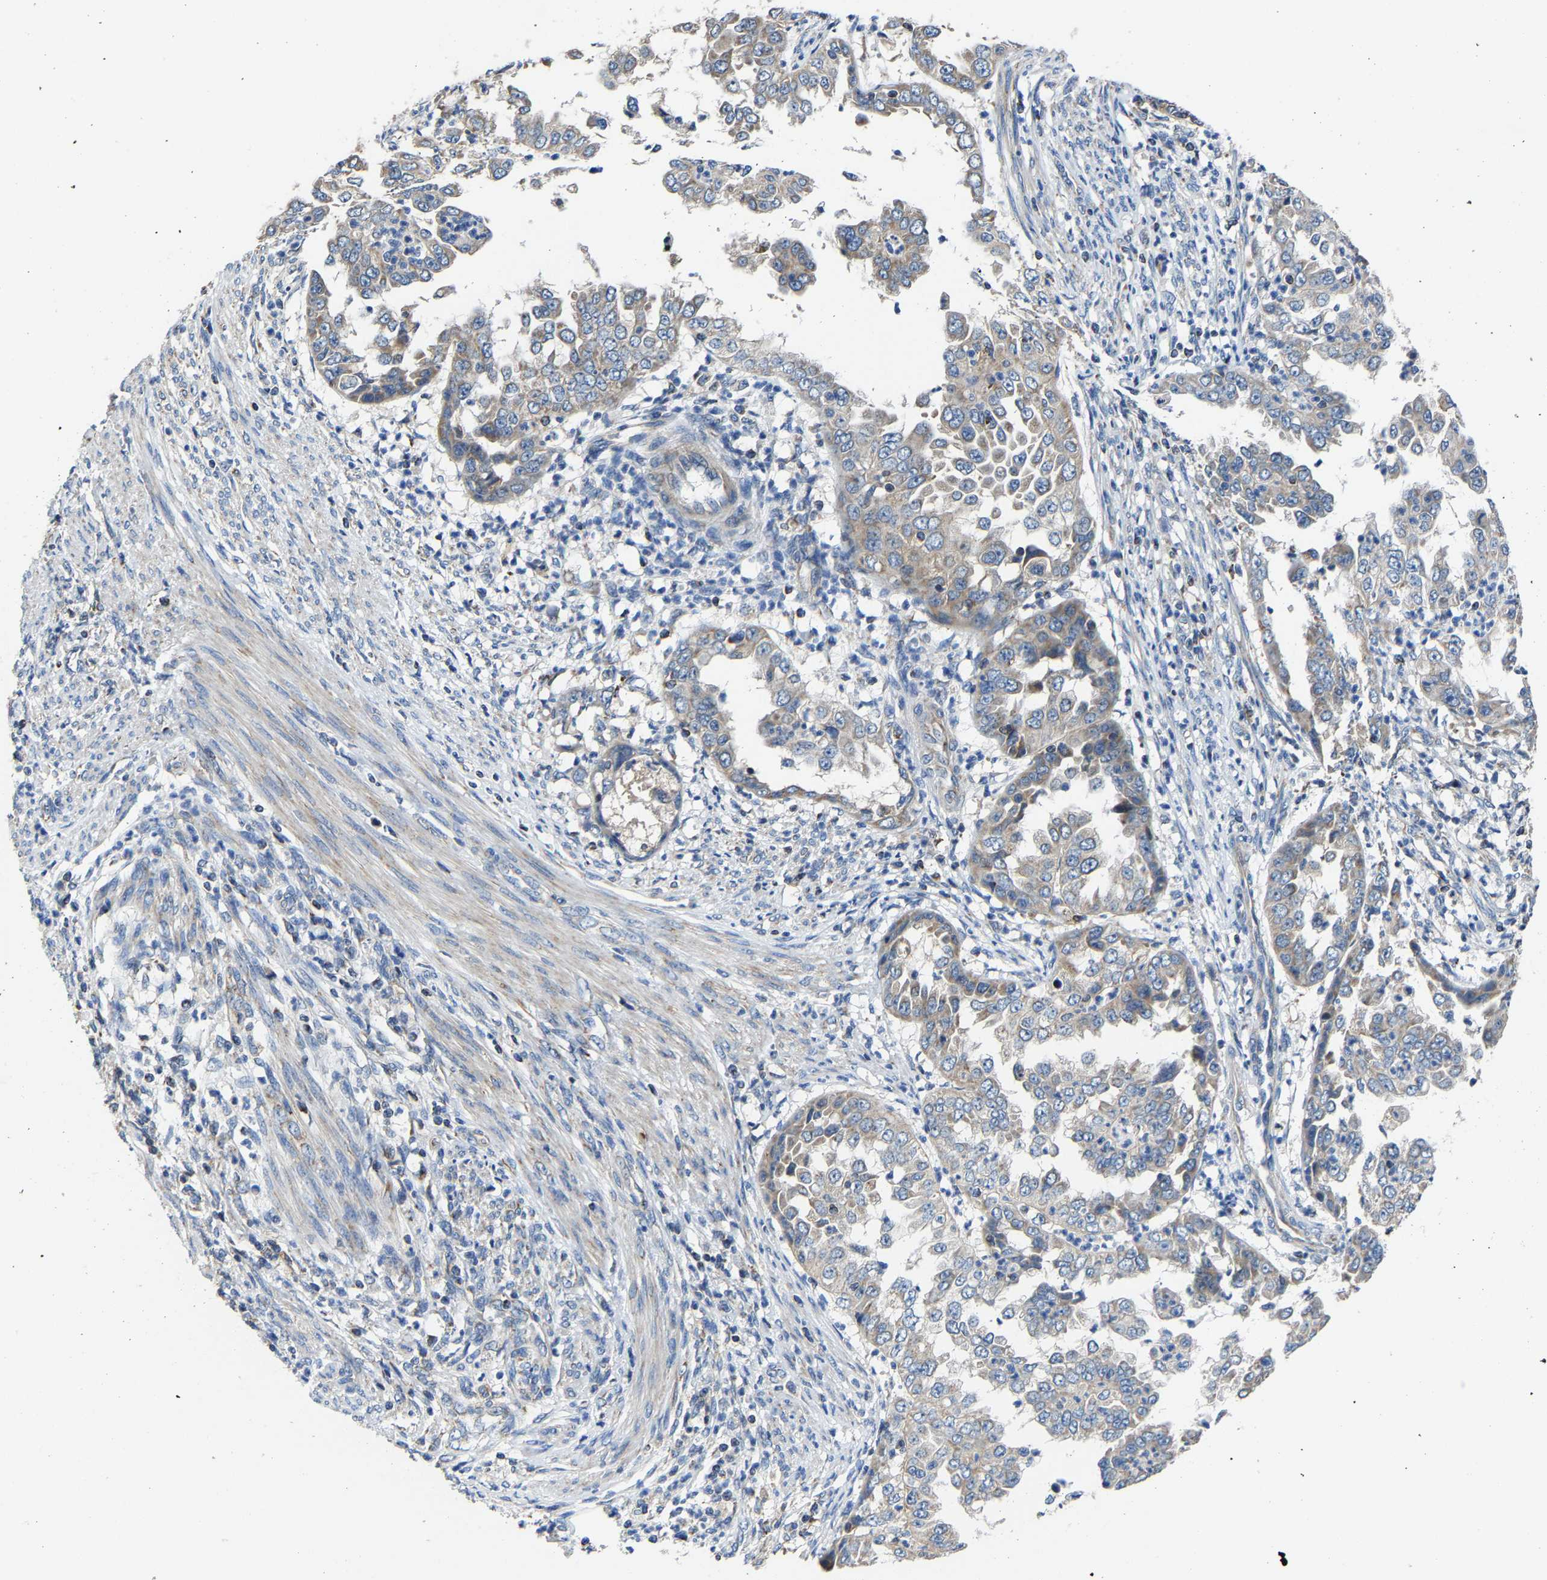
{"staining": {"intensity": "moderate", "quantity": ">75%", "location": "cytoplasmic/membranous"}, "tissue": "endometrial cancer", "cell_type": "Tumor cells", "image_type": "cancer", "snomed": [{"axis": "morphology", "description": "Adenocarcinoma, NOS"}, {"axis": "topography", "description": "Endometrium"}], "caption": "Immunohistochemistry (IHC) image of human endometrial cancer (adenocarcinoma) stained for a protein (brown), which demonstrates medium levels of moderate cytoplasmic/membranous staining in about >75% of tumor cells.", "gene": "AGK", "patient": {"sex": "female", "age": 85}}